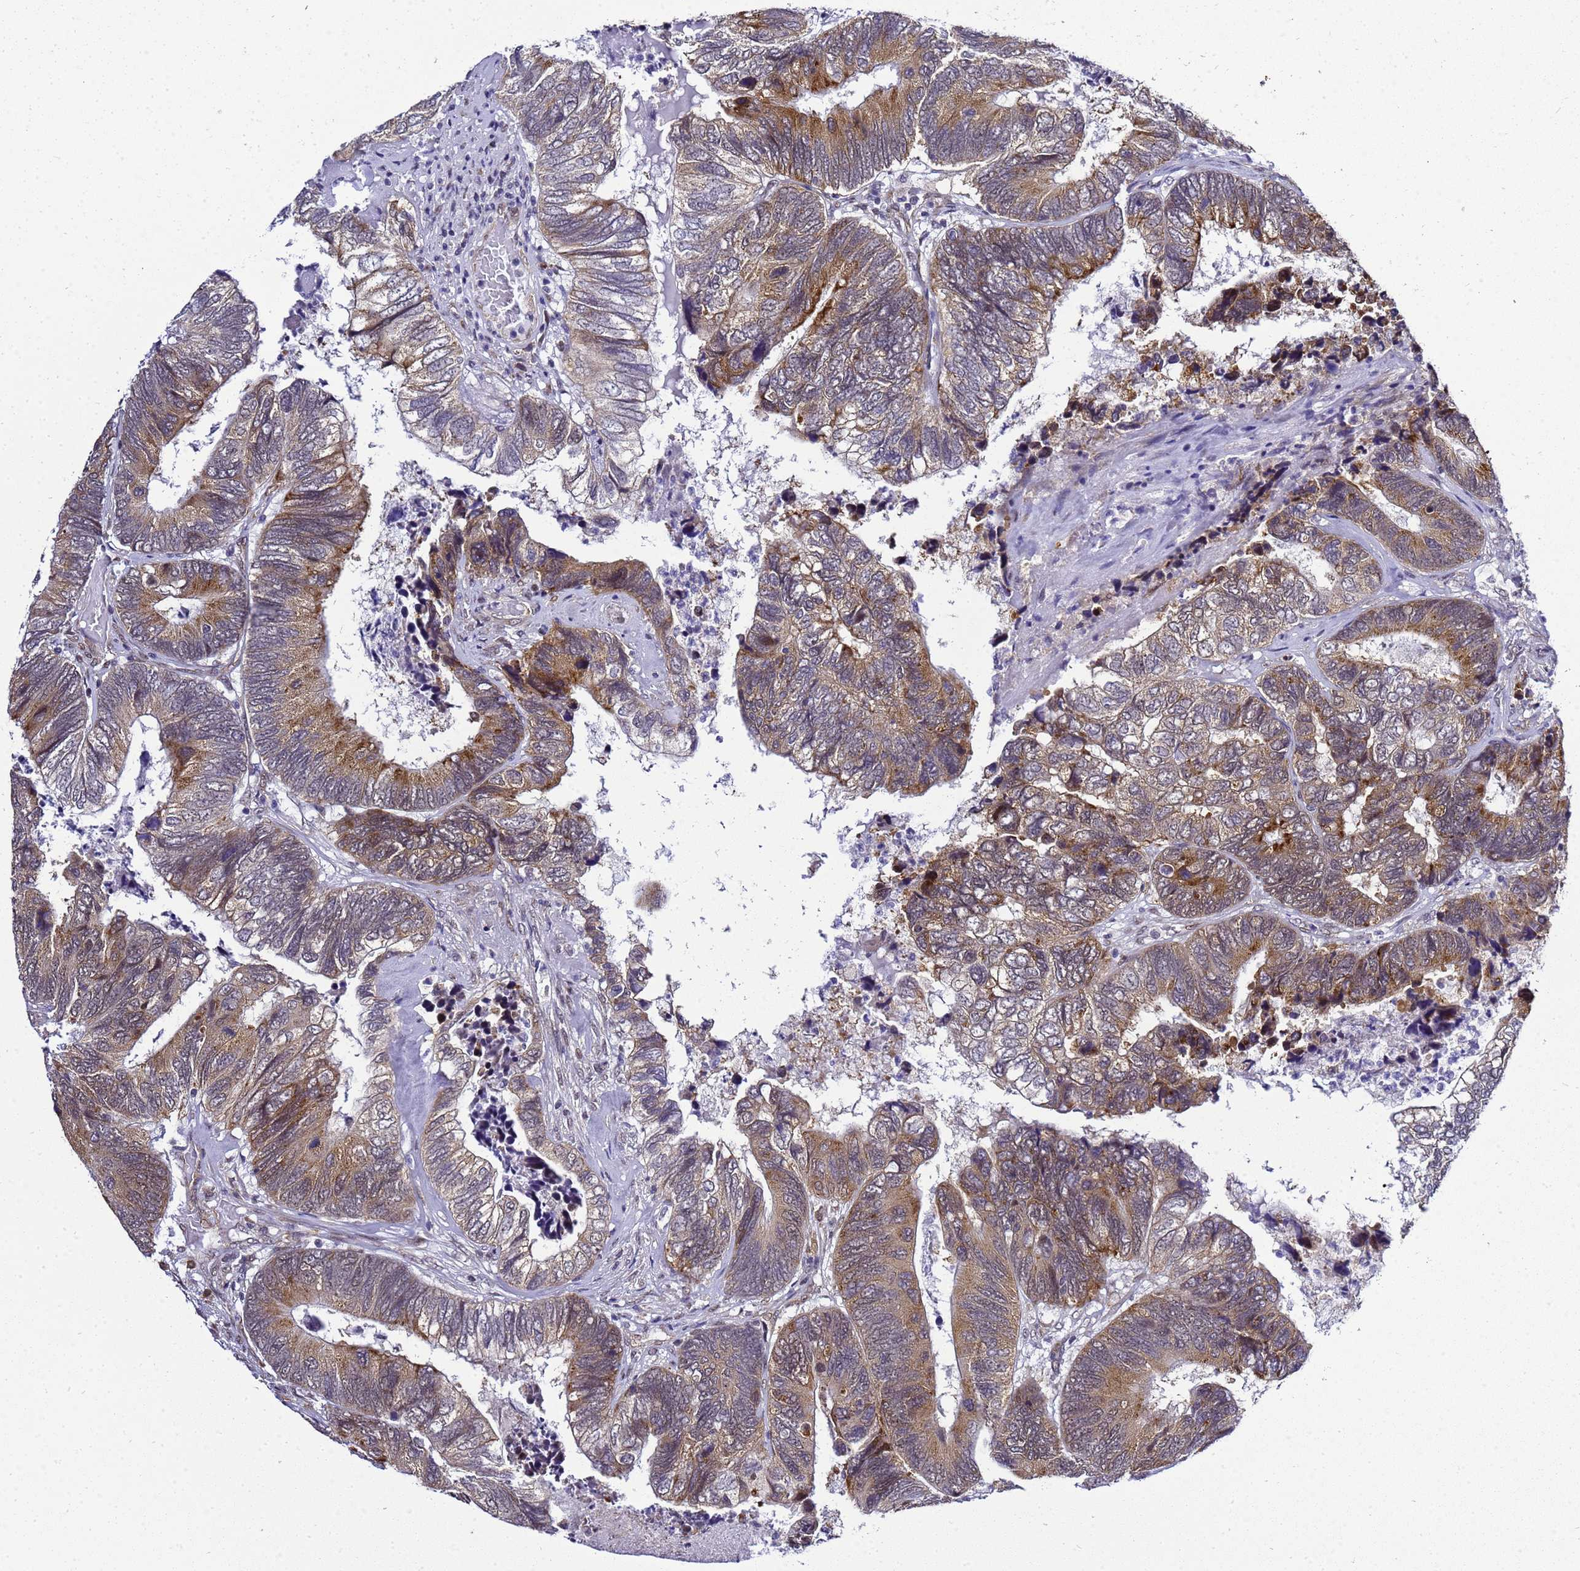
{"staining": {"intensity": "moderate", "quantity": ">75%", "location": "cytoplasmic/membranous"}, "tissue": "colorectal cancer", "cell_type": "Tumor cells", "image_type": "cancer", "snomed": [{"axis": "morphology", "description": "Adenocarcinoma, NOS"}, {"axis": "topography", "description": "Colon"}], "caption": "Colorectal cancer was stained to show a protein in brown. There is medium levels of moderate cytoplasmic/membranous staining in about >75% of tumor cells.", "gene": "SMN1", "patient": {"sex": "female", "age": 67}}